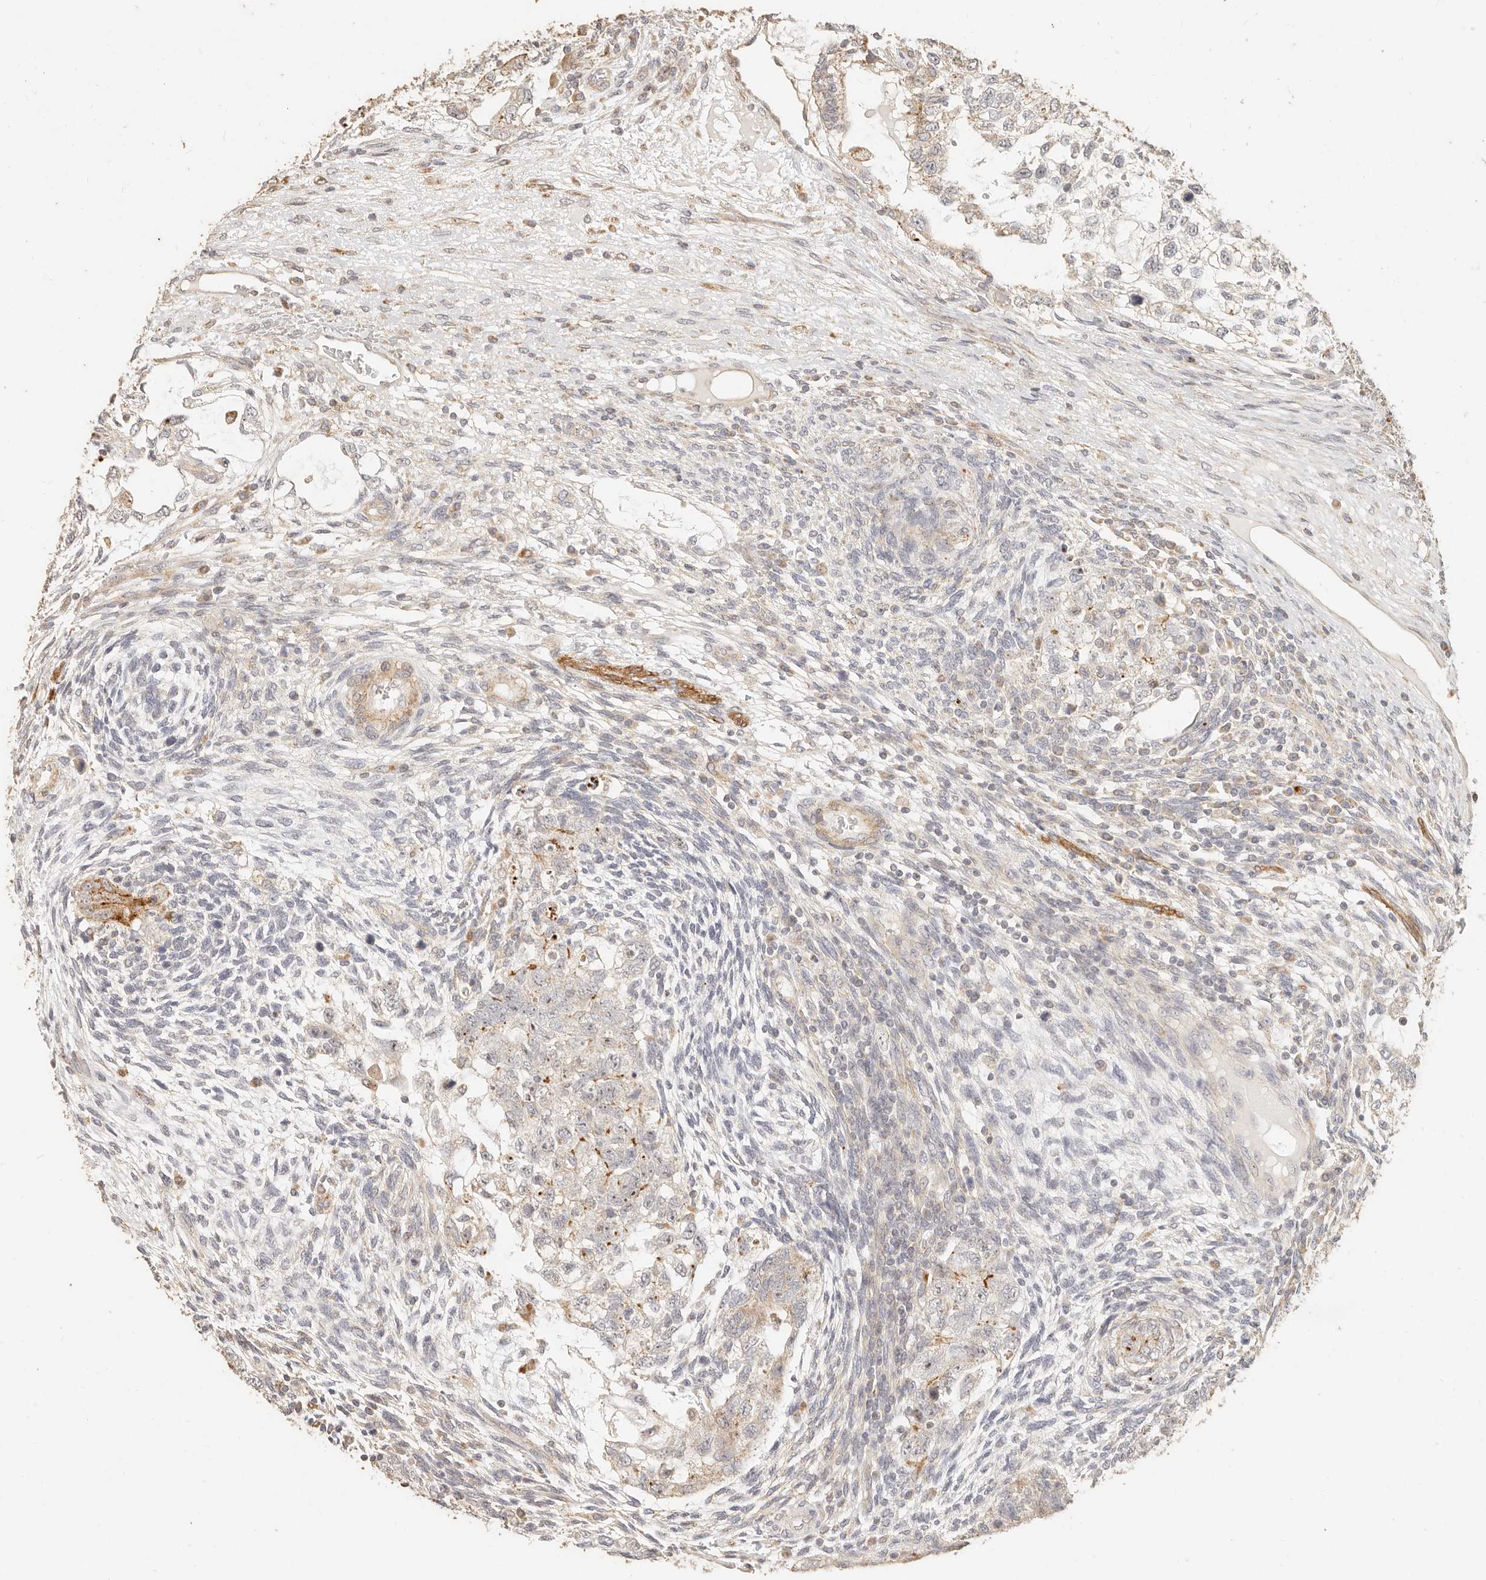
{"staining": {"intensity": "moderate", "quantity": "<25%", "location": "cytoplasmic/membranous,nuclear"}, "tissue": "testis cancer", "cell_type": "Tumor cells", "image_type": "cancer", "snomed": [{"axis": "morphology", "description": "Carcinoma, Embryonal, NOS"}, {"axis": "topography", "description": "Testis"}], "caption": "Immunohistochemistry (IHC) of human testis cancer reveals low levels of moderate cytoplasmic/membranous and nuclear staining in approximately <25% of tumor cells. Immunohistochemistry stains the protein of interest in brown and the nuclei are stained blue.", "gene": "PTPN22", "patient": {"sex": "male", "age": 37}}